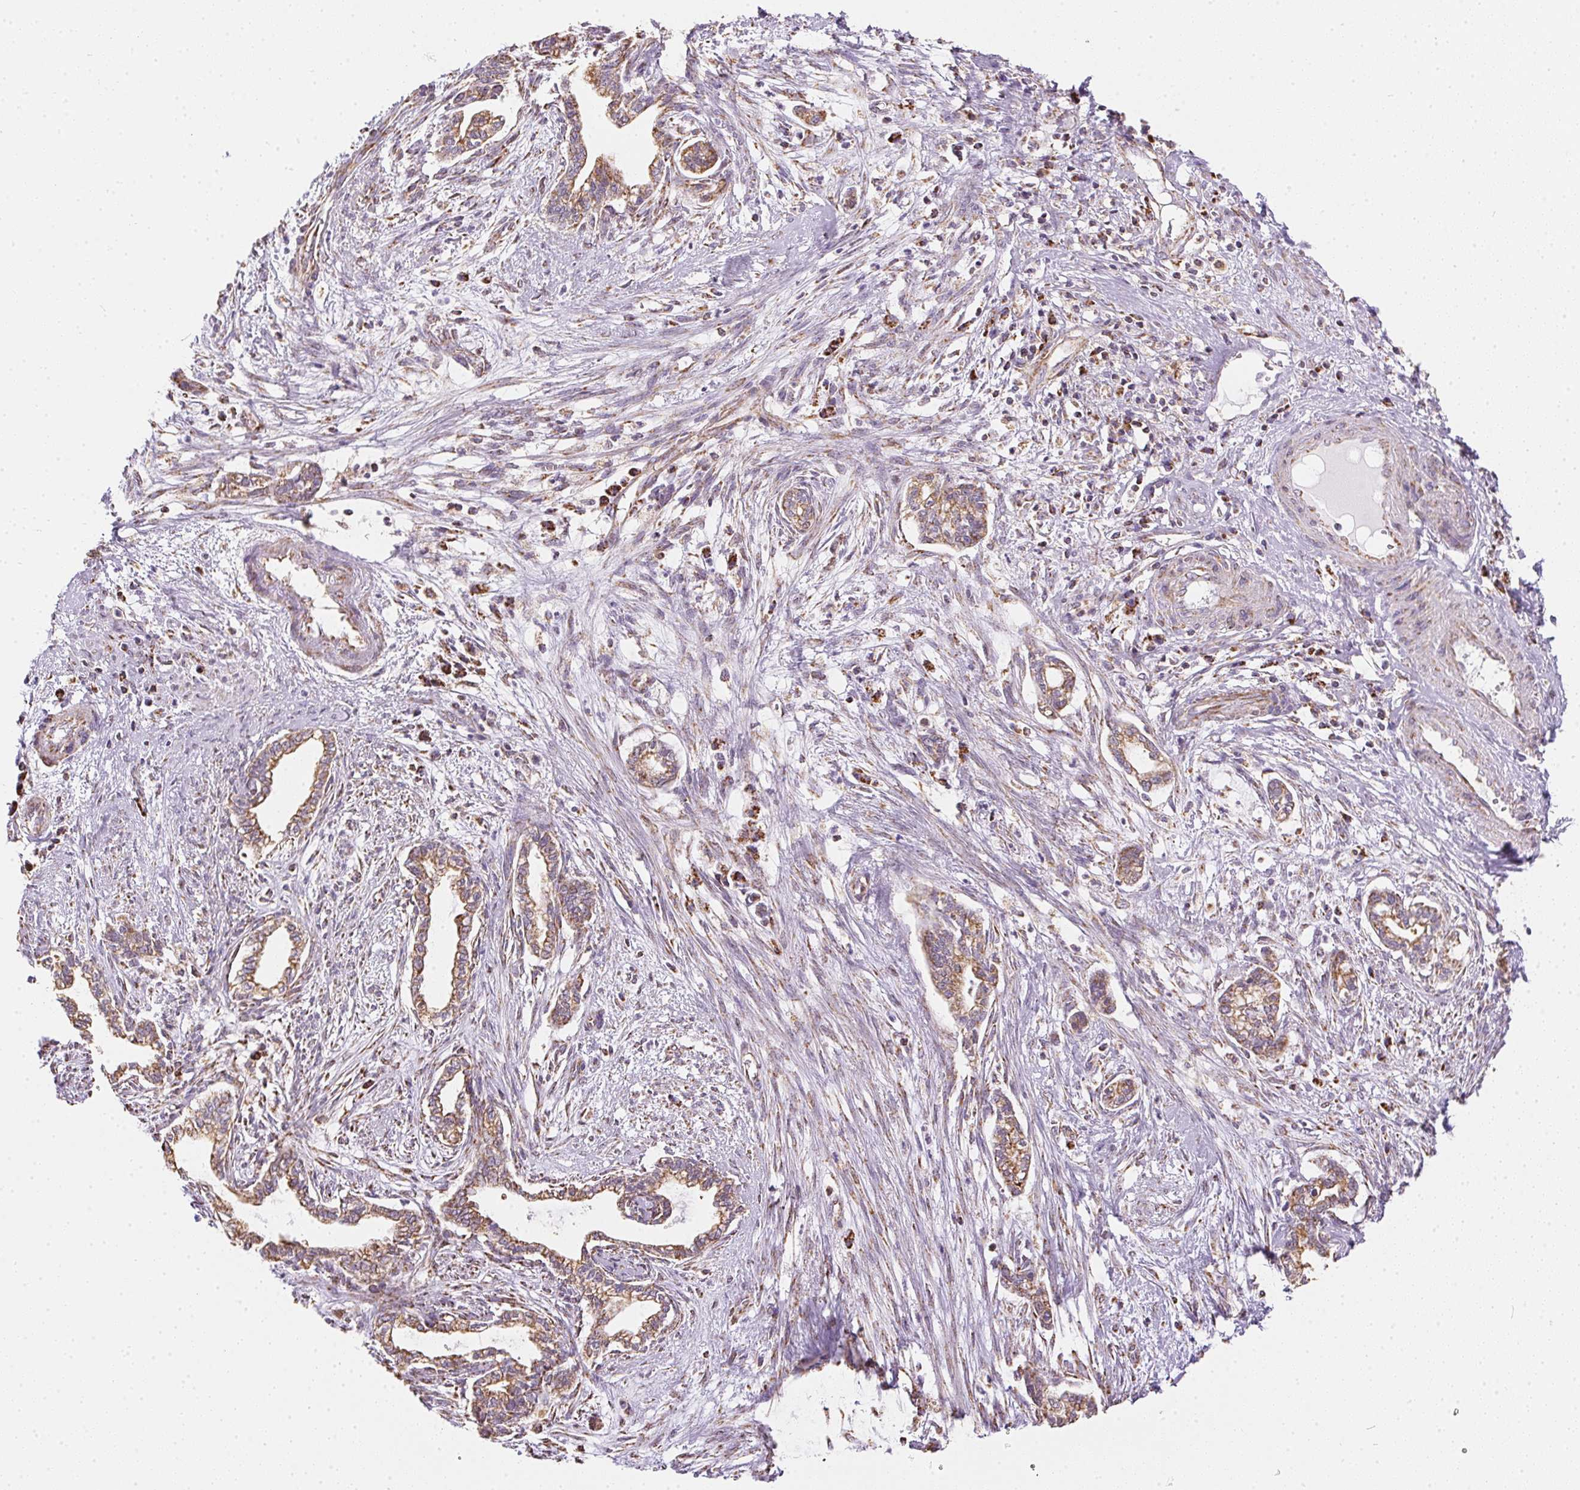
{"staining": {"intensity": "moderate", "quantity": ">75%", "location": "cytoplasmic/membranous"}, "tissue": "cervical cancer", "cell_type": "Tumor cells", "image_type": "cancer", "snomed": [{"axis": "morphology", "description": "Adenocarcinoma, NOS"}, {"axis": "topography", "description": "Cervix"}], "caption": "IHC image of adenocarcinoma (cervical) stained for a protein (brown), which displays medium levels of moderate cytoplasmic/membranous positivity in approximately >75% of tumor cells.", "gene": "MAPK11", "patient": {"sex": "female", "age": 62}}